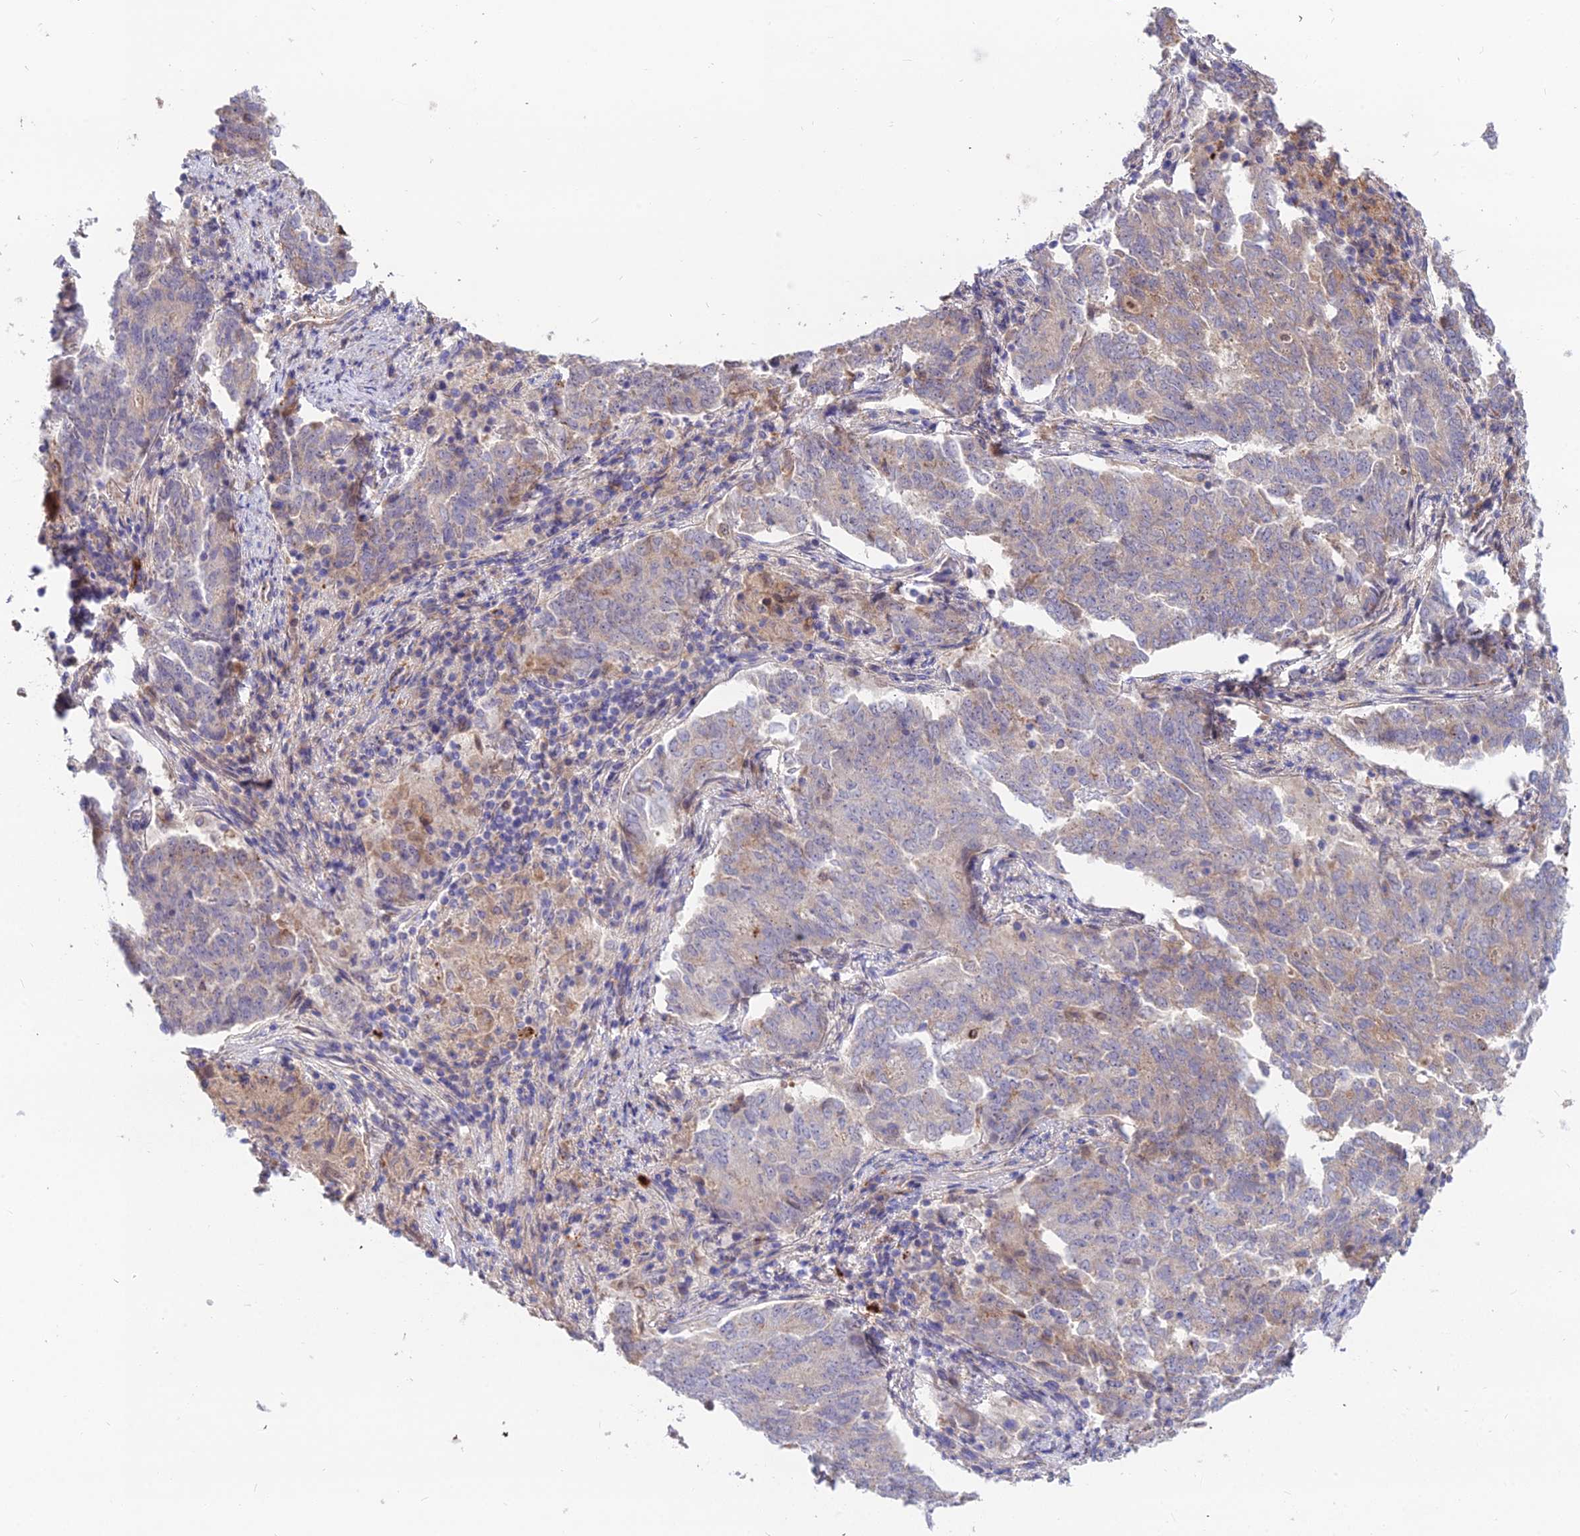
{"staining": {"intensity": "weak", "quantity": "<25%", "location": "cytoplasmic/membranous"}, "tissue": "endometrial cancer", "cell_type": "Tumor cells", "image_type": "cancer", "snomed": [{"axis": "morphology", "description": "Adenocarcinoma, NOS"}, {"axis": "topography", "description": "Endometrium"}], "caption": "Immunohistochemistry of adenocarcinoma (endometrial) exhibits no expression in tumor cells.", "gene": "EID2", "patient": {"sex": "female", "age": 80}}